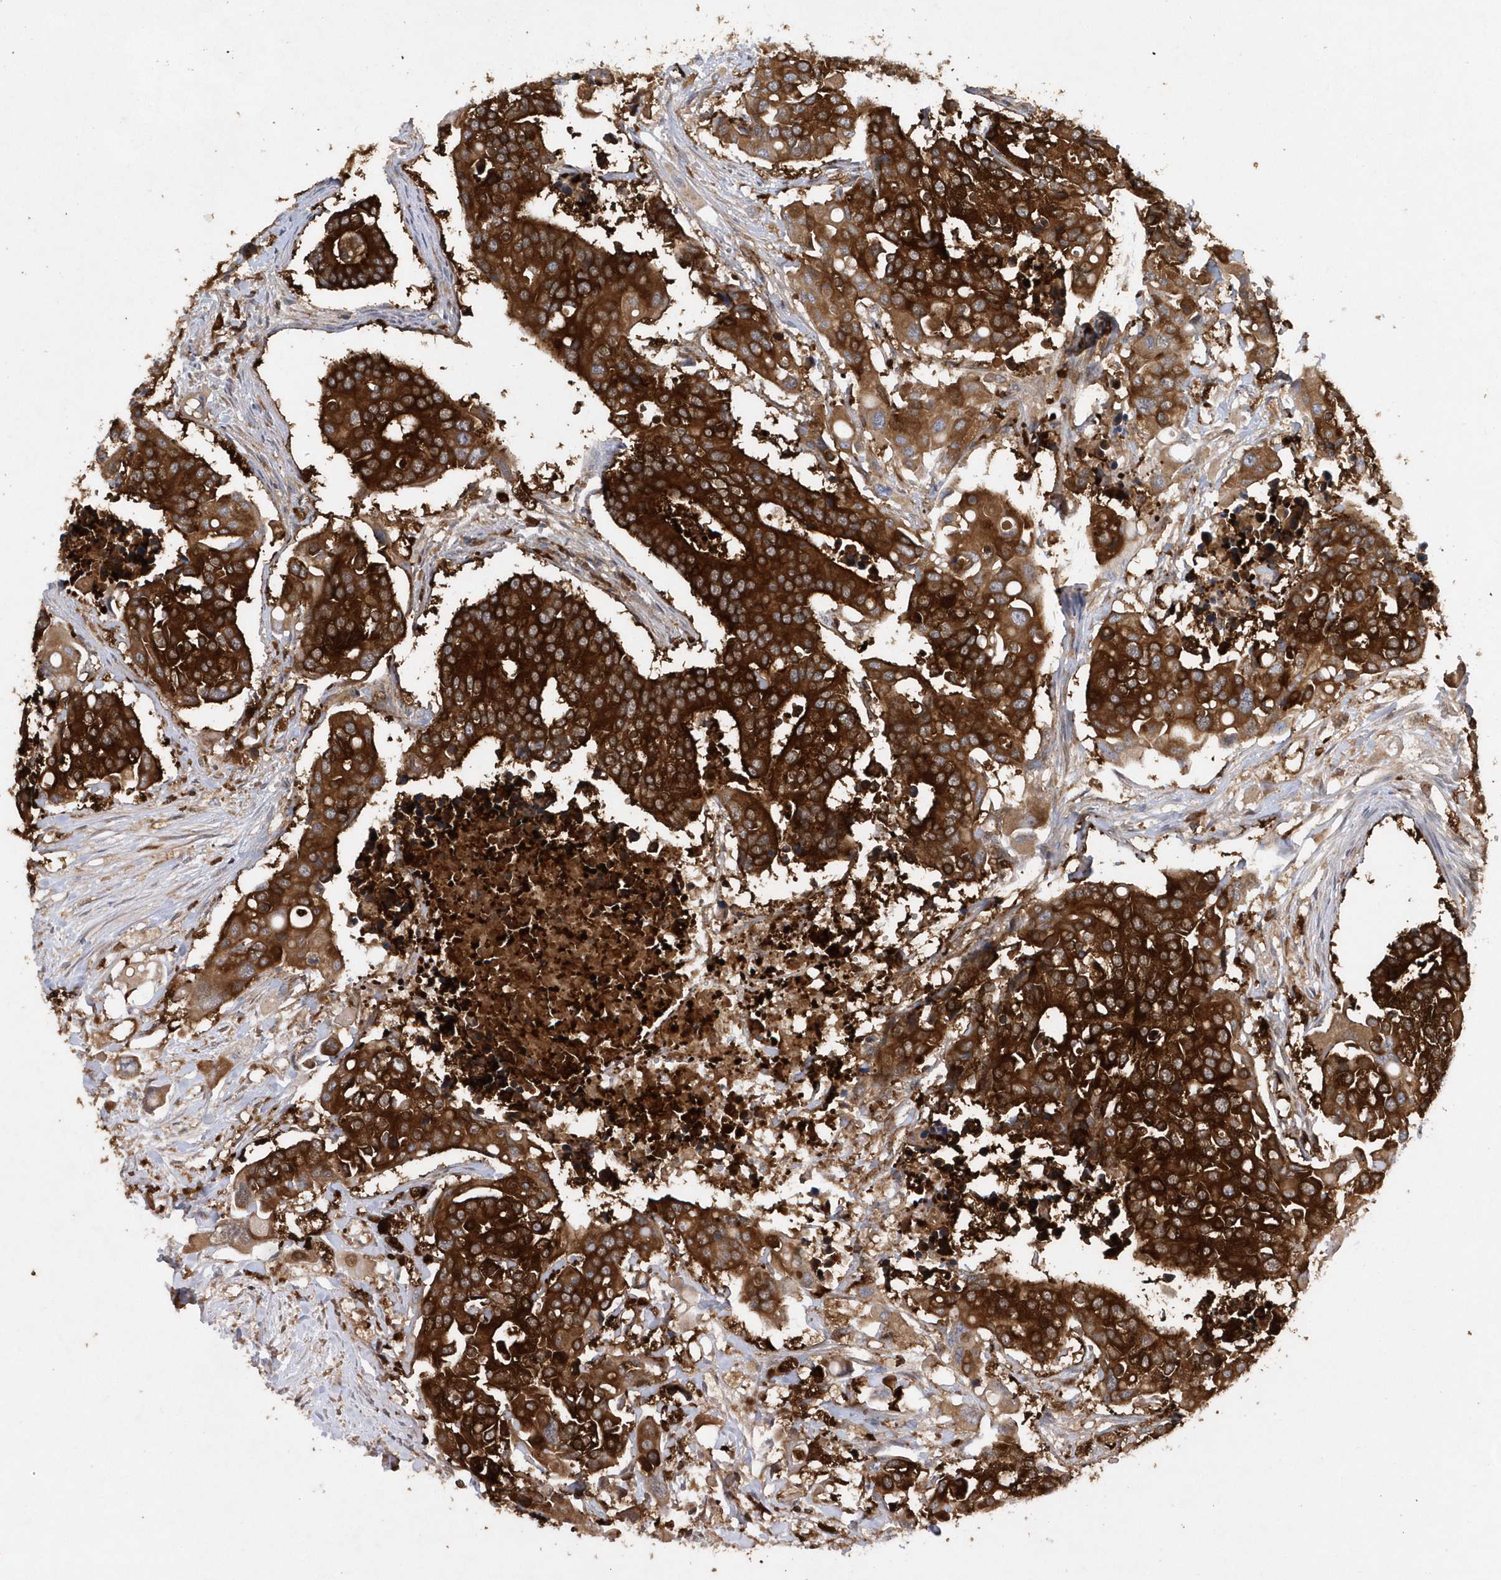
{"staining": {"intensity": "strong", "quantity": ">75%", "location": "cytoplasmic/membranous"}, "tissue": "colorectal cancer", "cell_type": "Tumor cells", "image_type": "cancer", "snomed": [{"axis": "morphology", "description": "Adenocarcinoma, NOS"}, {"axis": "topography", "description": "Colon"}], "caption": "Colorectal adenocarcinoma stained with a protein marker displays strong staining in tumor cells.", "gene": "PAICS", "patient": {"sex": "male", "age": 77}}